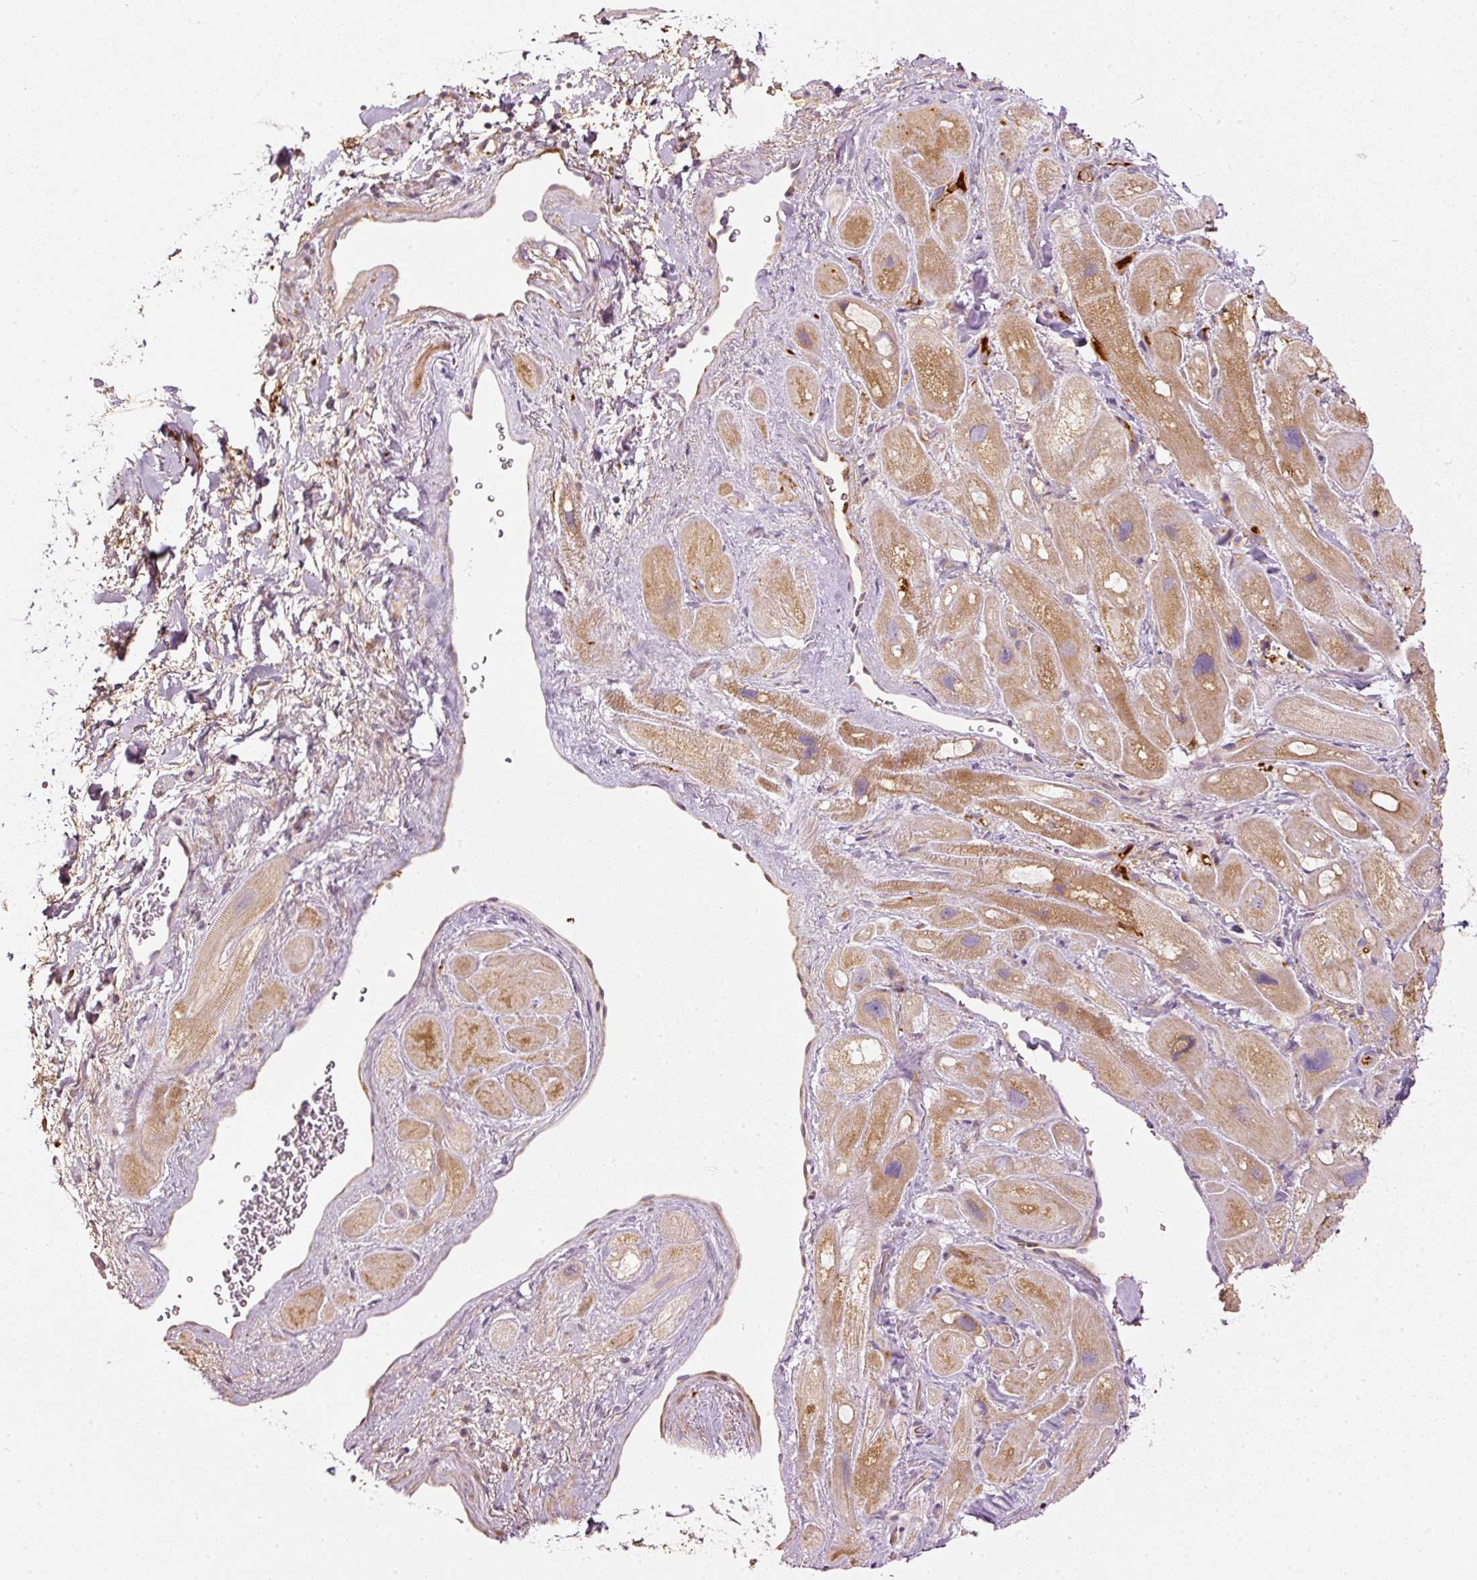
{"staining": {"intensity": "moderate", "quantity": "25%-75%", "location": "cytoplasmic/membranous"}, "tissue": "heart muscle", "cell_type": "Cardiomyocytes", "image_type": "normal", "snomed": [{"axis": "morphology", "description": "Normal tissue, NOS"}, {"axis": "topography", "description": "Heart"}], "caption": "Immunohistochemistry (IHC) (DAB) staining of normal human heart muscle displays moderate cytoplasmic/membranous protein expression in approximately 25%-75% of cardiomyocytes.", "gene": "SERPING1", "patient": {"sex": "male", "age": 49}}